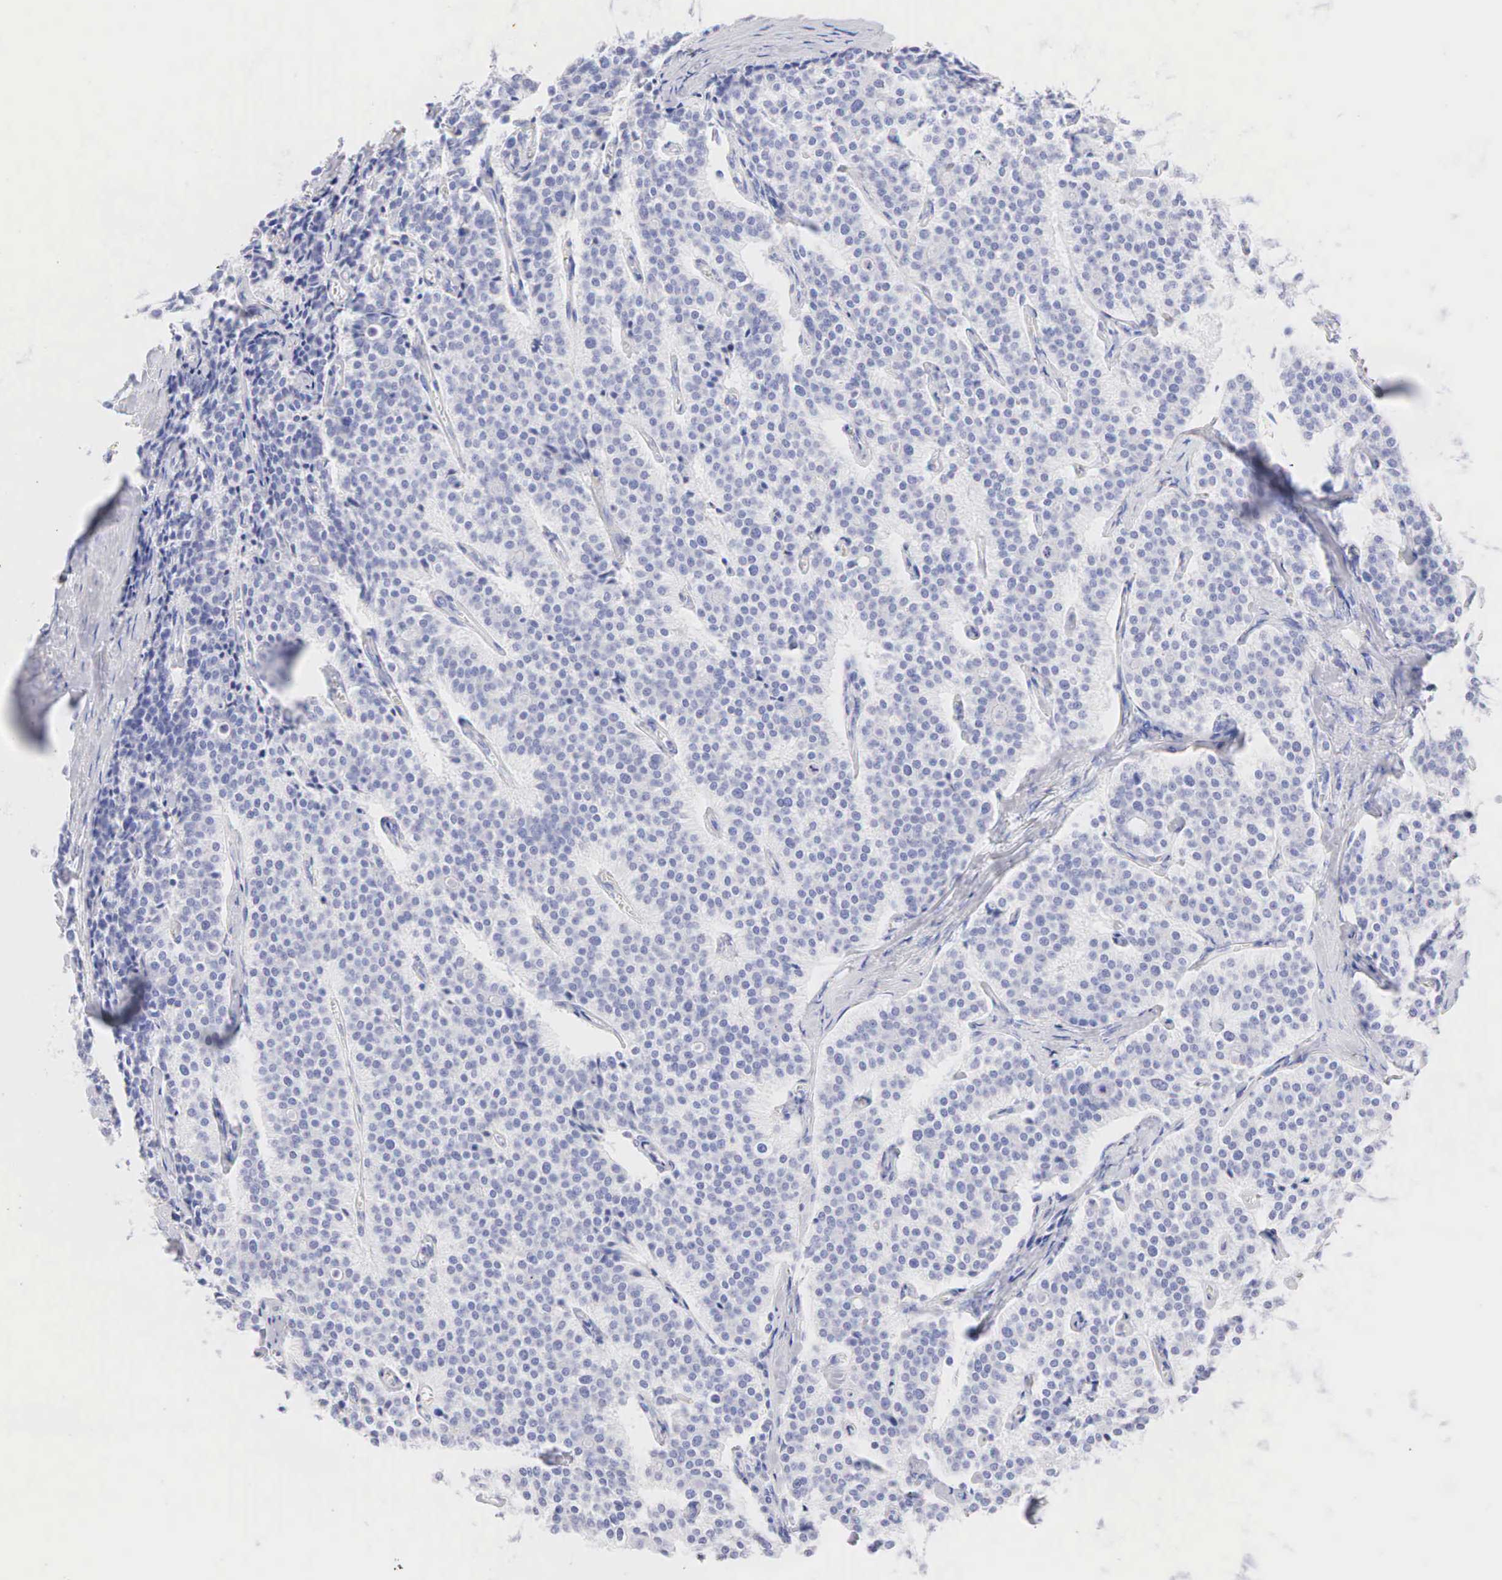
{"staining": {"intensity": "negative", "quantity": "none", "location": "none"}, "tissue": "carcinoid", "cell_type": "Tumor cells", "image_type": "cancer", "snomed": [{"axis": "morphology", "description": "Carcinoid, malignant, NOS"}, {"axis": "topography", "description": "Small intestine"}], "caption": "IHC image of neoplastic tissue: human malignant carcinoid stained with DAB demonstrates no significant protein expression in tumor cells.", "gene": "KRT14", "patient": {"sex": "male", "age": 63}}